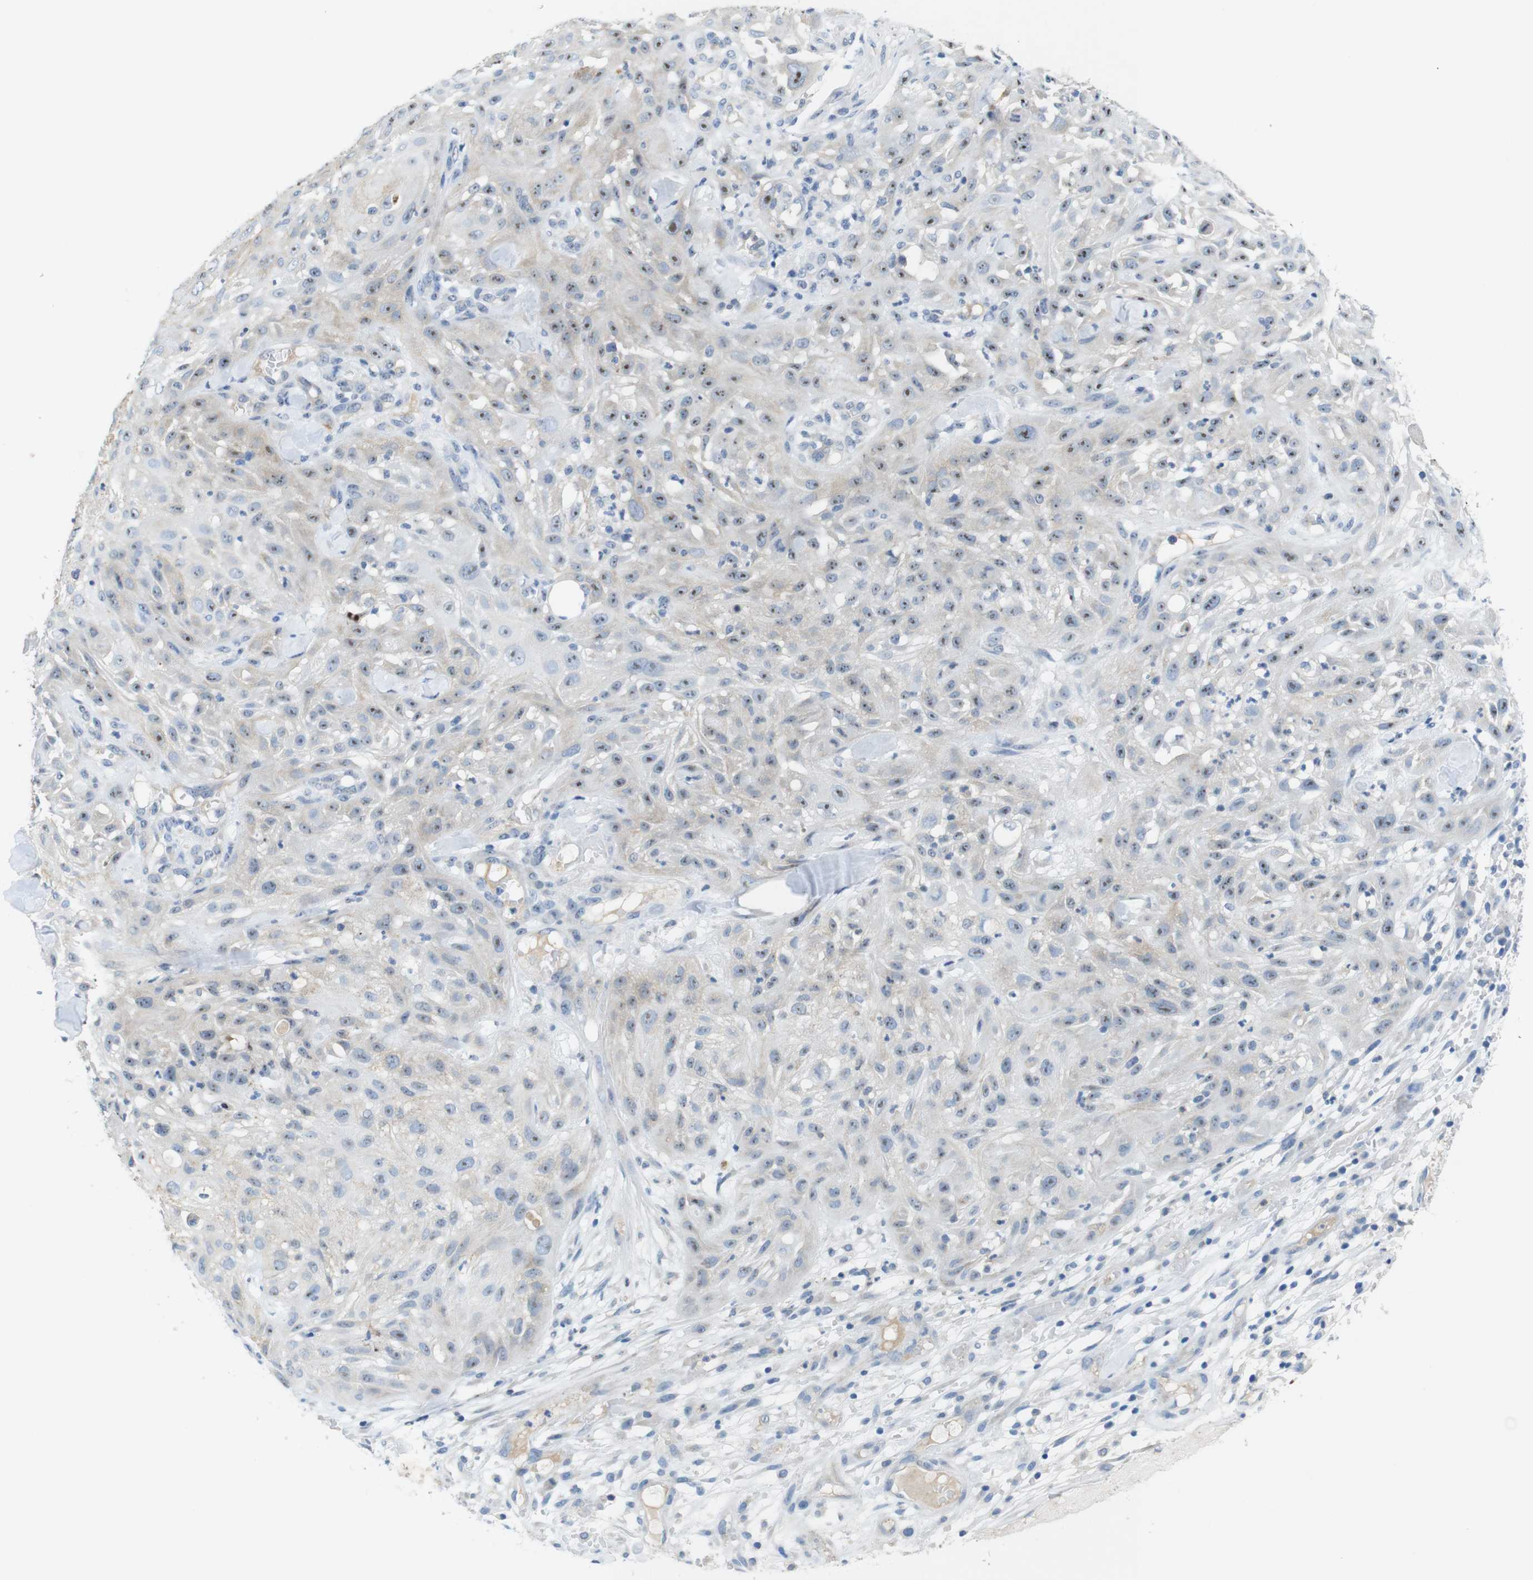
{"staining": {"intensity": "weak", "quantity": "25%-75%", "location": "cytoplasmic/membranous,nuclear"}, "tissue": "skin cancer", "cell_type": "Tumor cells", "image_type": "cancer", "snomed": [{"axis": "morphology", "description": "Squamous cell carcinoma, NOS"}, {"axis": "topography", "description": "Skin"}], "caption": "Immunohistochemical staining of skin cancer demonstrates low levels of weak cytoplasmic/membranous and nuclear protein expression in about 25%-75% of tumor cells. The protein of interest is stained brown, and the nuclei are stained in blue (DAB (3,3'-diaminobenzidine) IHC with brightfield microscopy, high magnification).", "gene": "TJP3", "patient": {"sex": "male", "age": 75}}